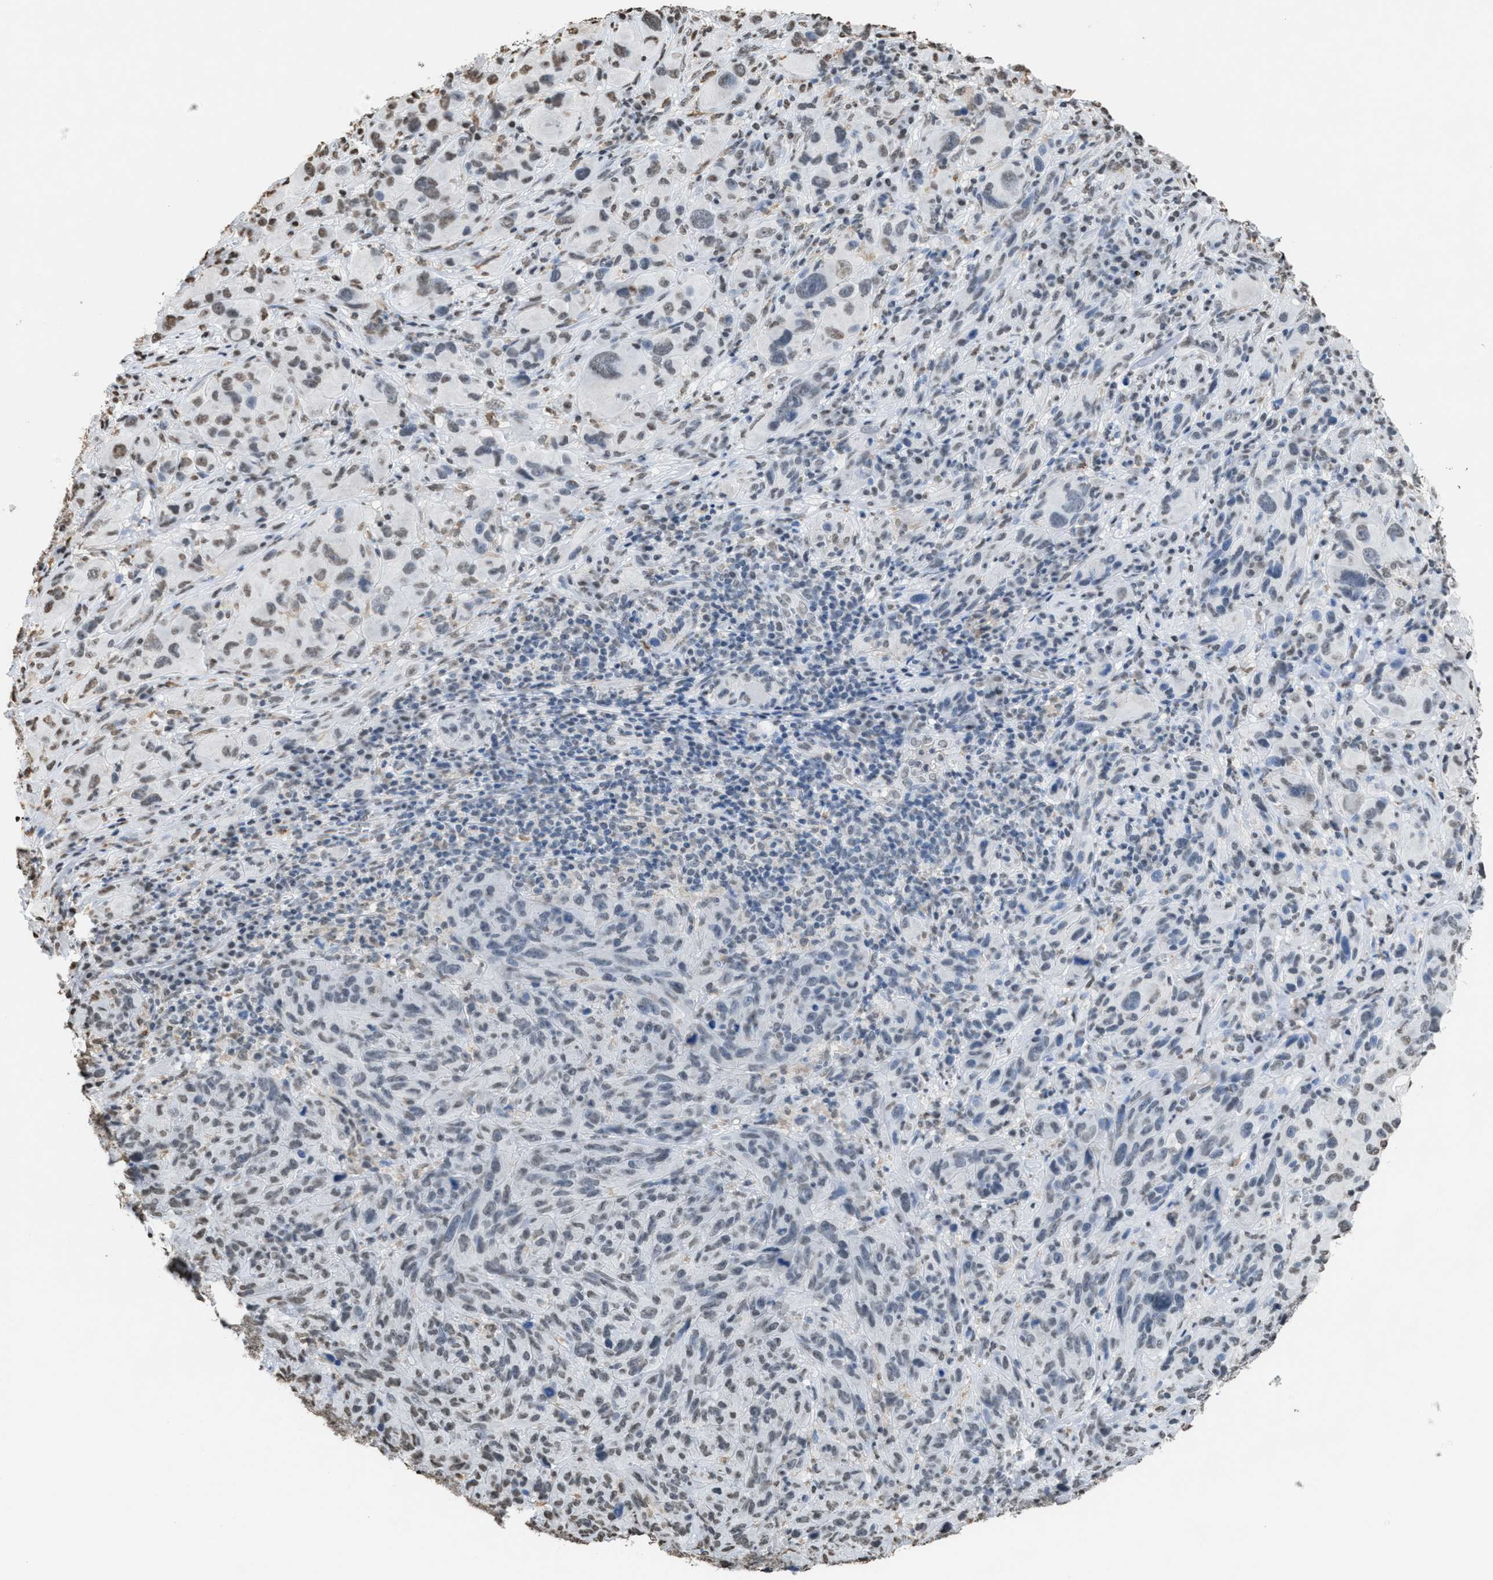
{"staining": {"intensity": "weak", "quantity": "<25%", "location": "nuclear"}, "tissue": "melanoma", "cell_type": "Tumor cells", "image_type": "cancer", "snomed": [{"axis": "morphology", "description": "Malignant melanoma, NOS"}, {"axis": "topography", "description": "Skin of head"}], "caption": "High power microscopy histopathology image of an immunohistochemistry (IHC) micrograph of melanoma, revealing no significant staining in tumor cells.", "gene": "NUP88", "patient": {"sex": "male", "age": 96}}